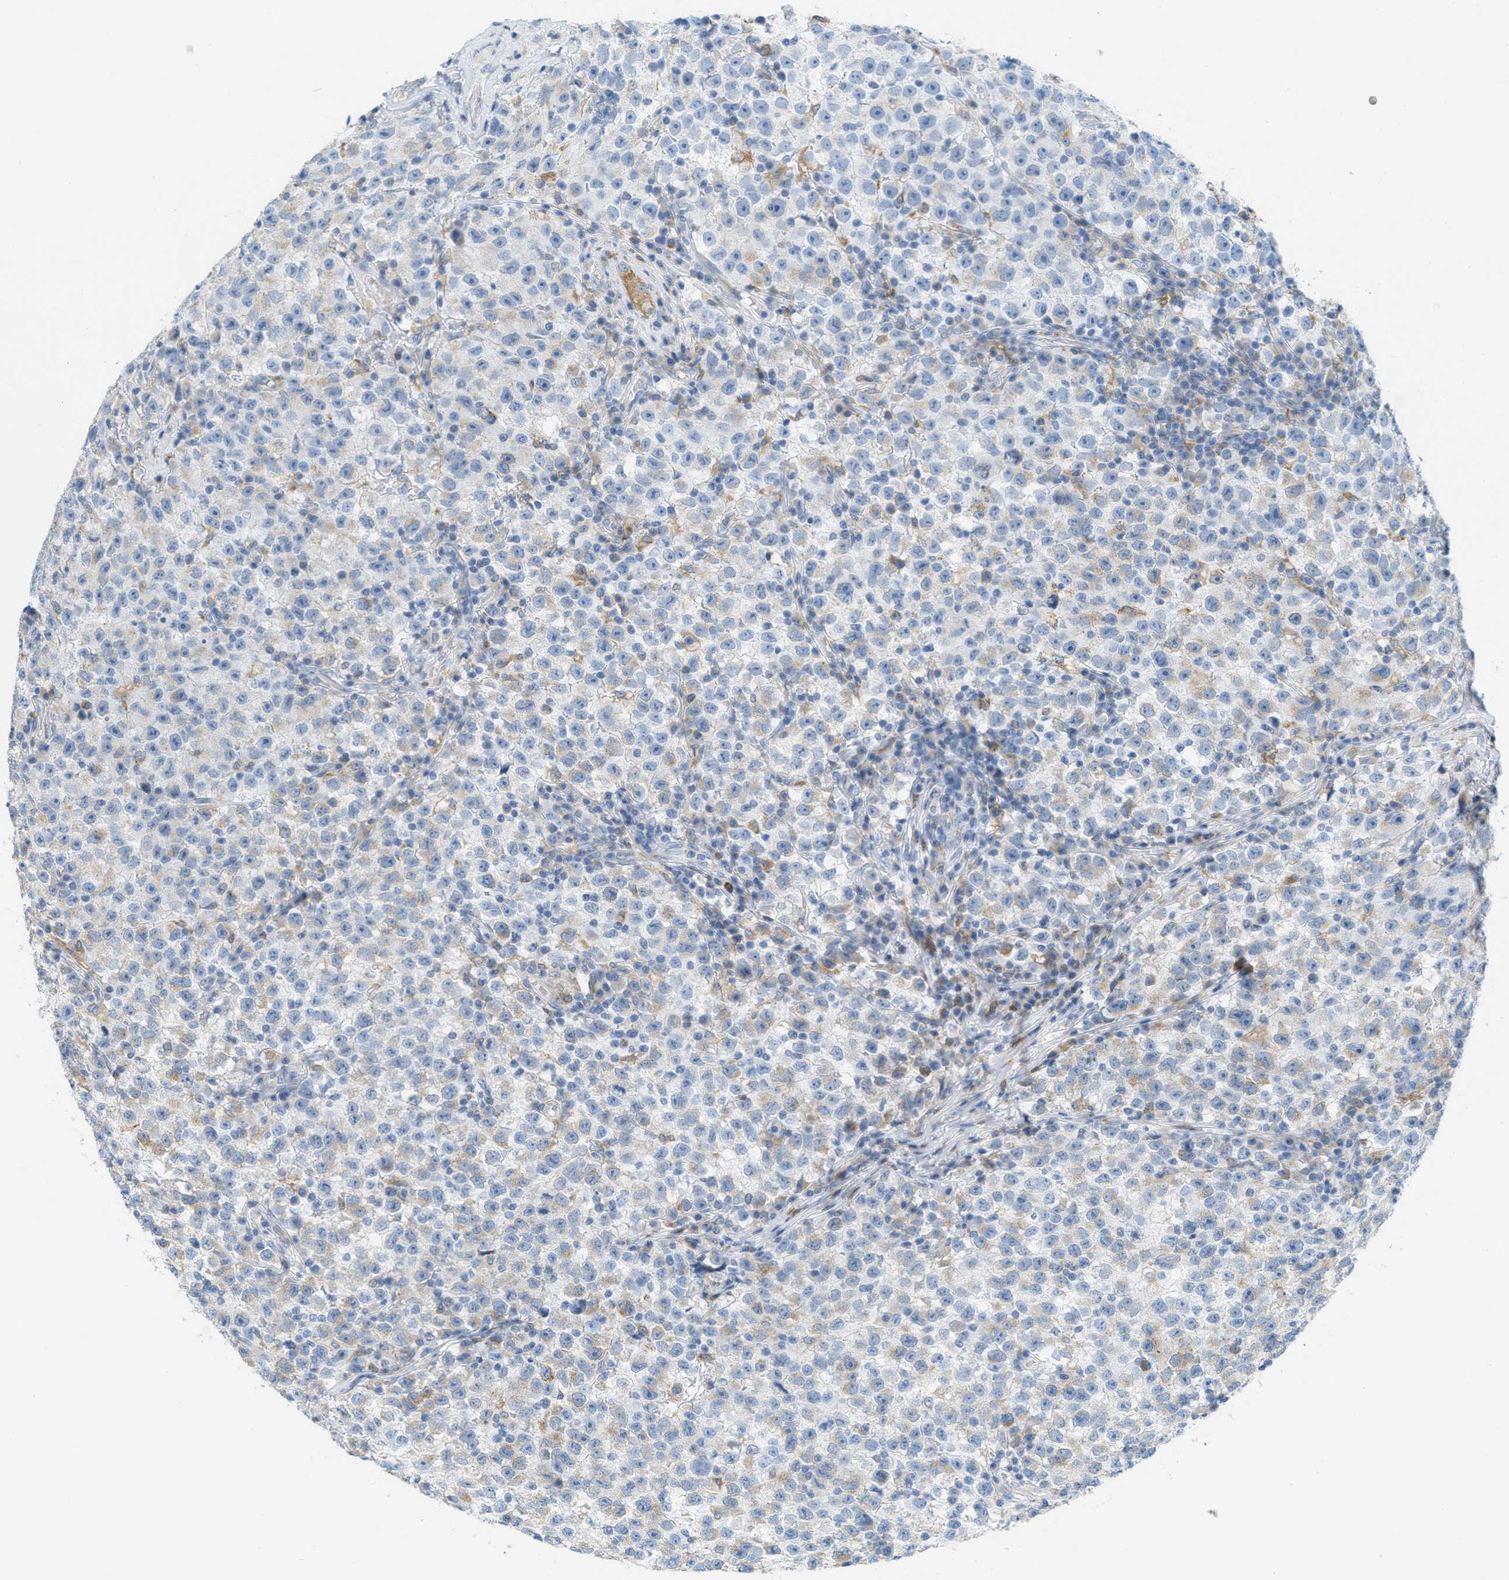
{"staining": {"intensity": "negative", "quantity": "none", "location": "none"}, "tissue": "testis cancer", "cell_type": "Tumor cells", "image_type": "cancer", "snomed": [{"axis": "morphology", "description": "Seminoma, NOS"}, {"axis": "topography", "description": "Testis"}], "caption": "Immunohistochemistry of testis cancer (seminoma) exhibits no expression in tumor cells. (DAB immunohistochemistry visualized using brightfield microscopy, high magnification).", "gene": "TEX264", "patient": {"sex": "male", "age": 22}}